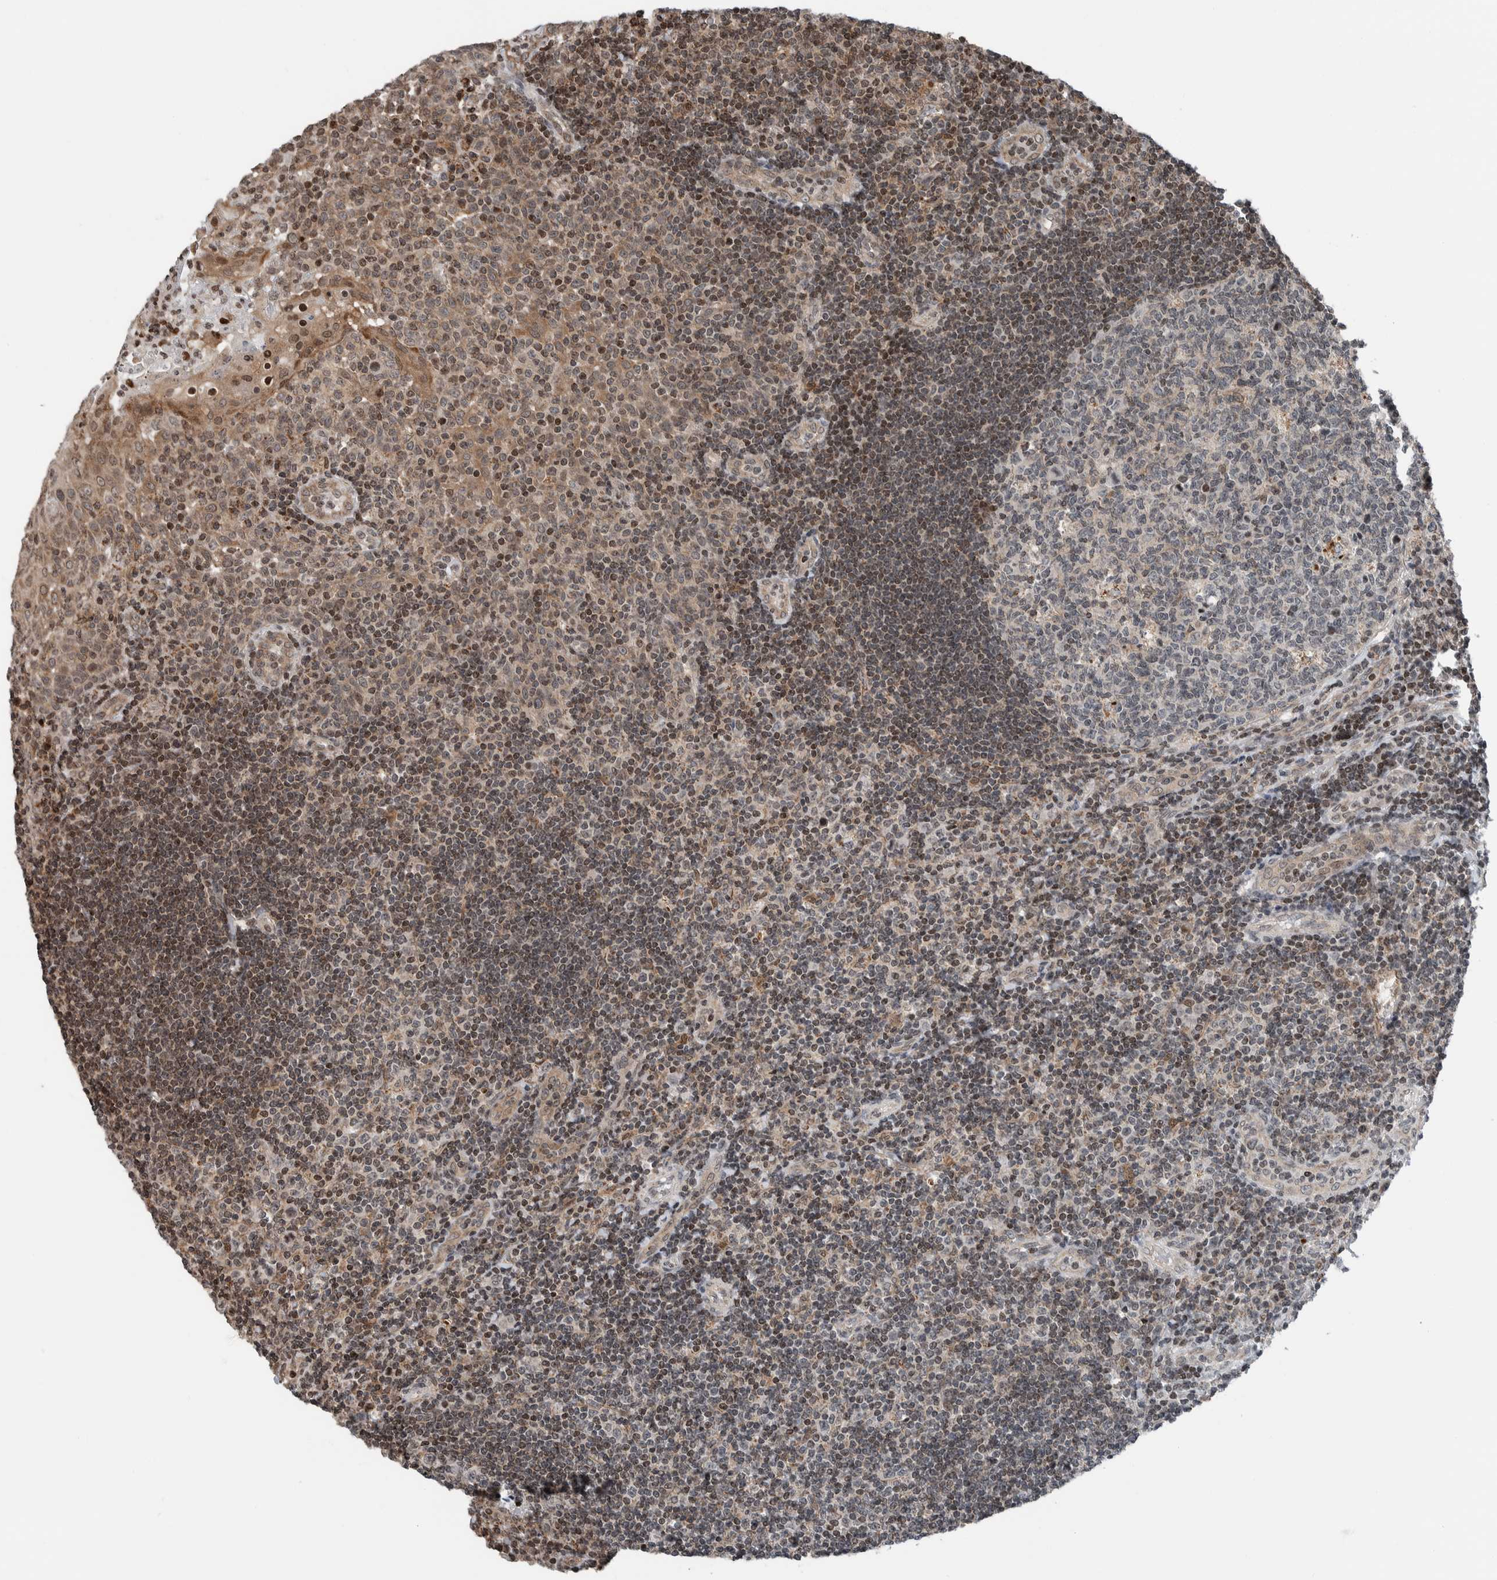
{"staining": {"intensity": "negative", "quantity": "none", "location": "none"}, "tissue": "tonsil", "cell_type": "Germinal center cells", "image_type": "normal", "snomed": [{"axis": "morphology", "description": "Normal tissue, NOS"}, {"axis": "topography", "description": "Tonsil"}], "caption": "Immunohistochemical staining of normal tonsil displays no significant staining in germinal center cells. Nuclei are stained in blue.", "gene": "NPLOC4", "patient": {"sex": "female", "age": 40}}